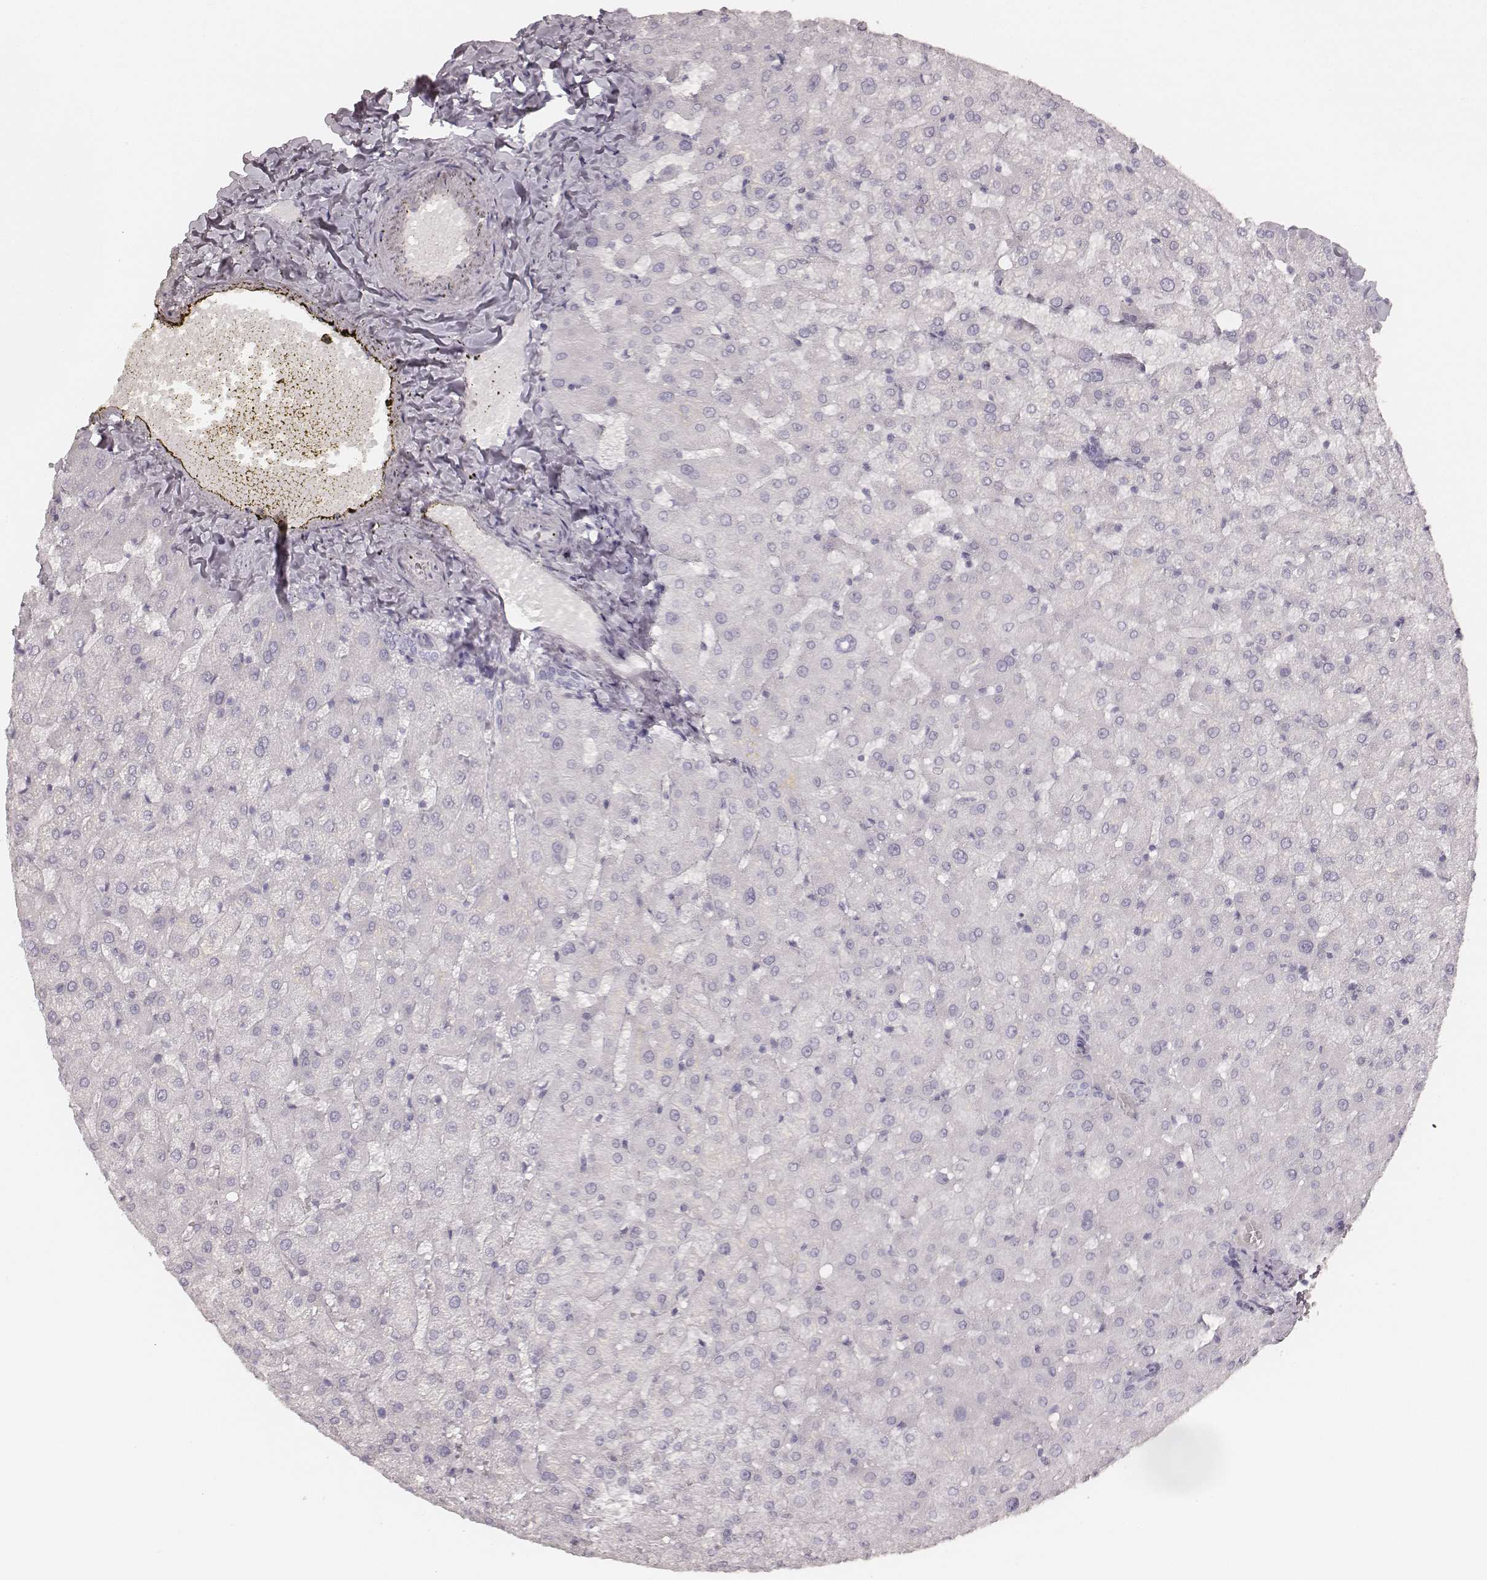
{"staining": {"intensity": "negative", "quantity": "none", "location": "none"}, "tissue": "liver", "cell_type": "Cholangiocytes", "image_type": "normal", "snomed": [{"axis": "morphology", "description": "Normal tissue, NOS"}, {"axis": "topography", "description": "Liver"}], "caption": "Immunohistochemistry image of normal liver: human liver stained with DAB exhibits no significant protein expression in cholangiocytes.", "gene": "KRT72", "patient": {"sex": "female", "age": 50}}